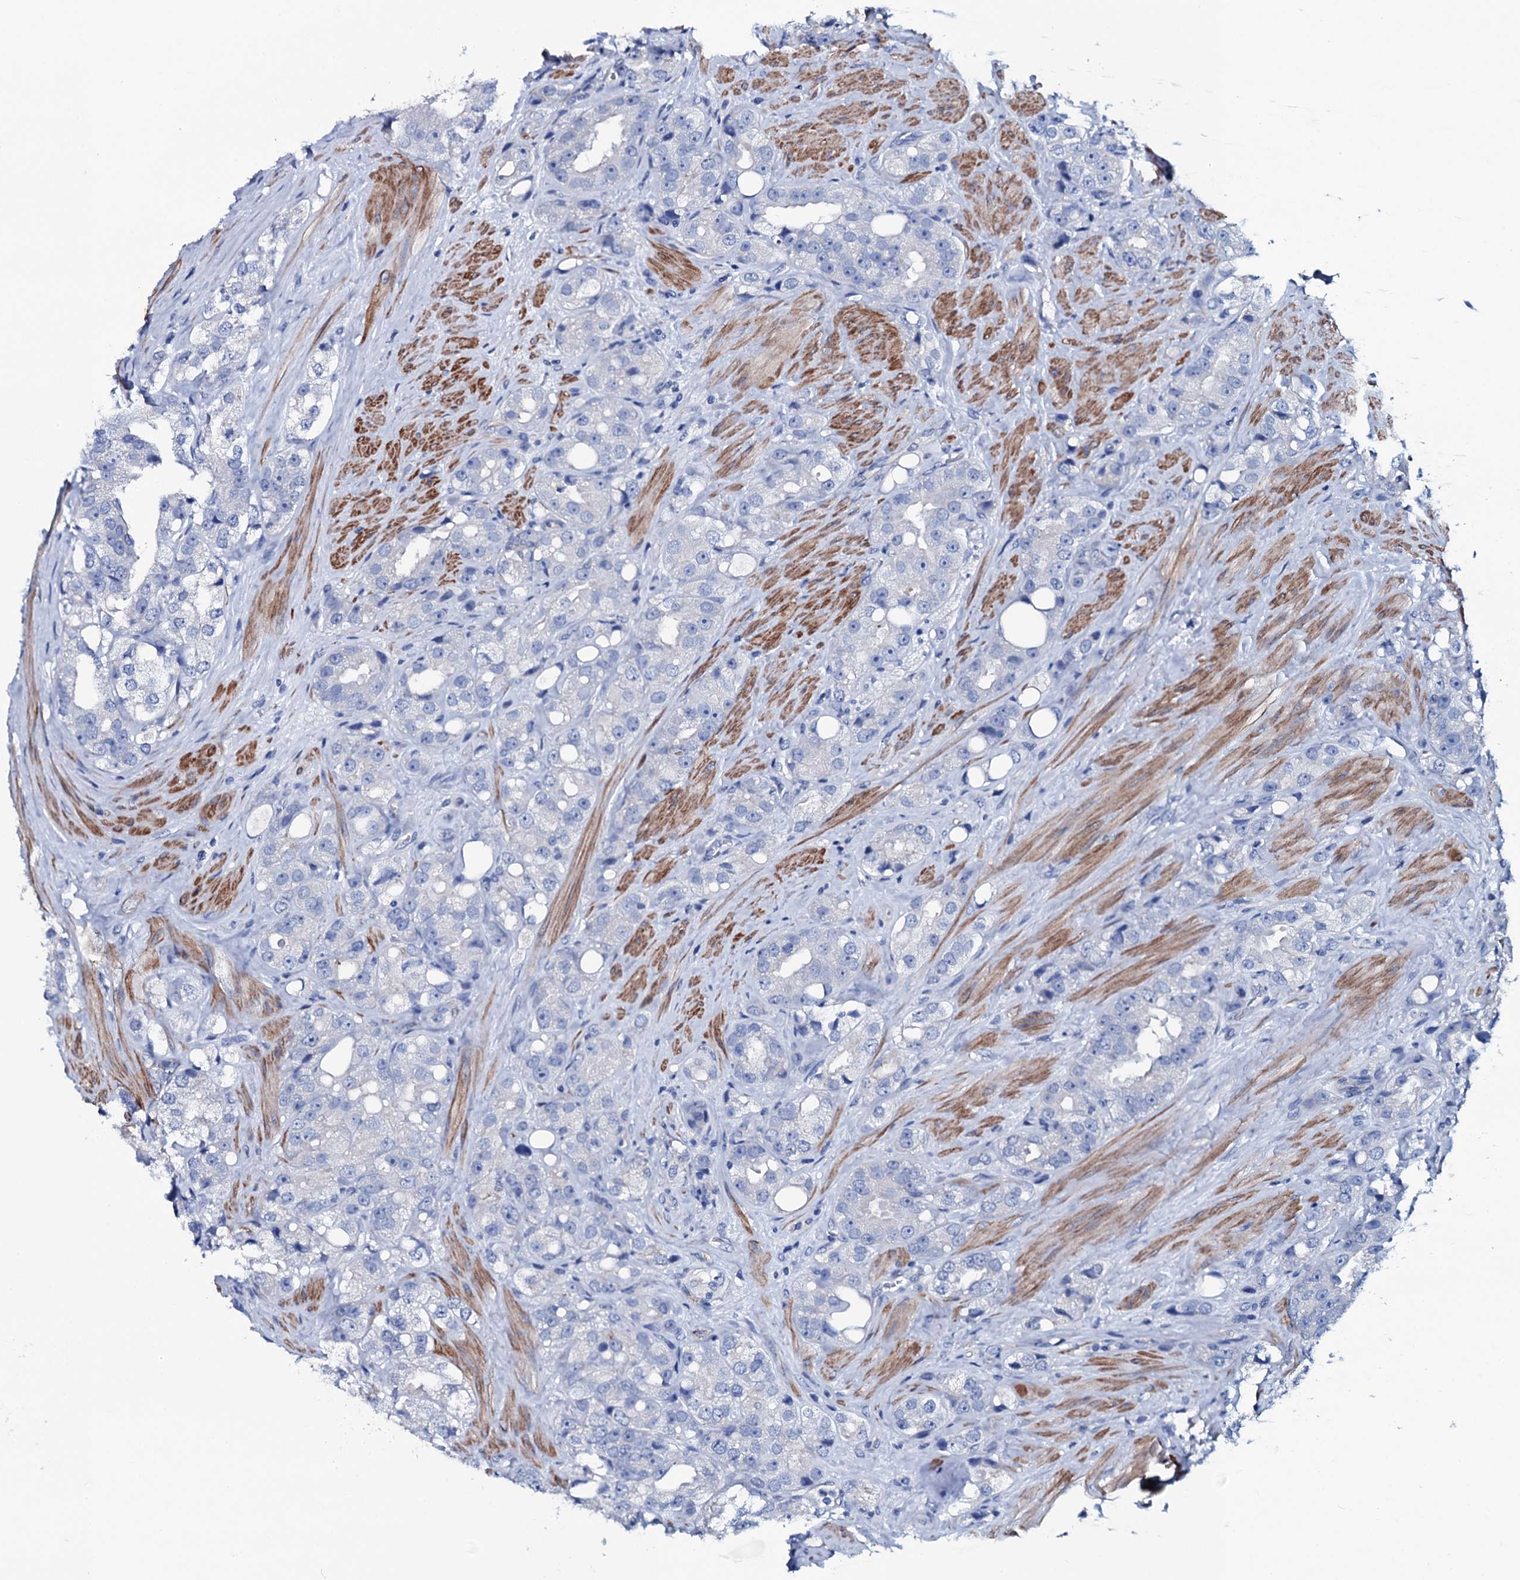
{"staining": {"intensity": "negative", "quantity": "none", "location": "none"}, "tissue": "prostate cancer", "cell_type": "Tumor cells", "image_type": "cancer", "snomed": [{"axis": "morphology", "description": "Adenocarcinoma, NOS"}, {"axis": "topography", "description": "Prostate"}], "caption": "Human adenocarcinoma (prostate) stained for a protein using IHC reveals no positivity in tumor cells.", "gene": "GYS2", "patient": {"sex": "male", "age": 79}}